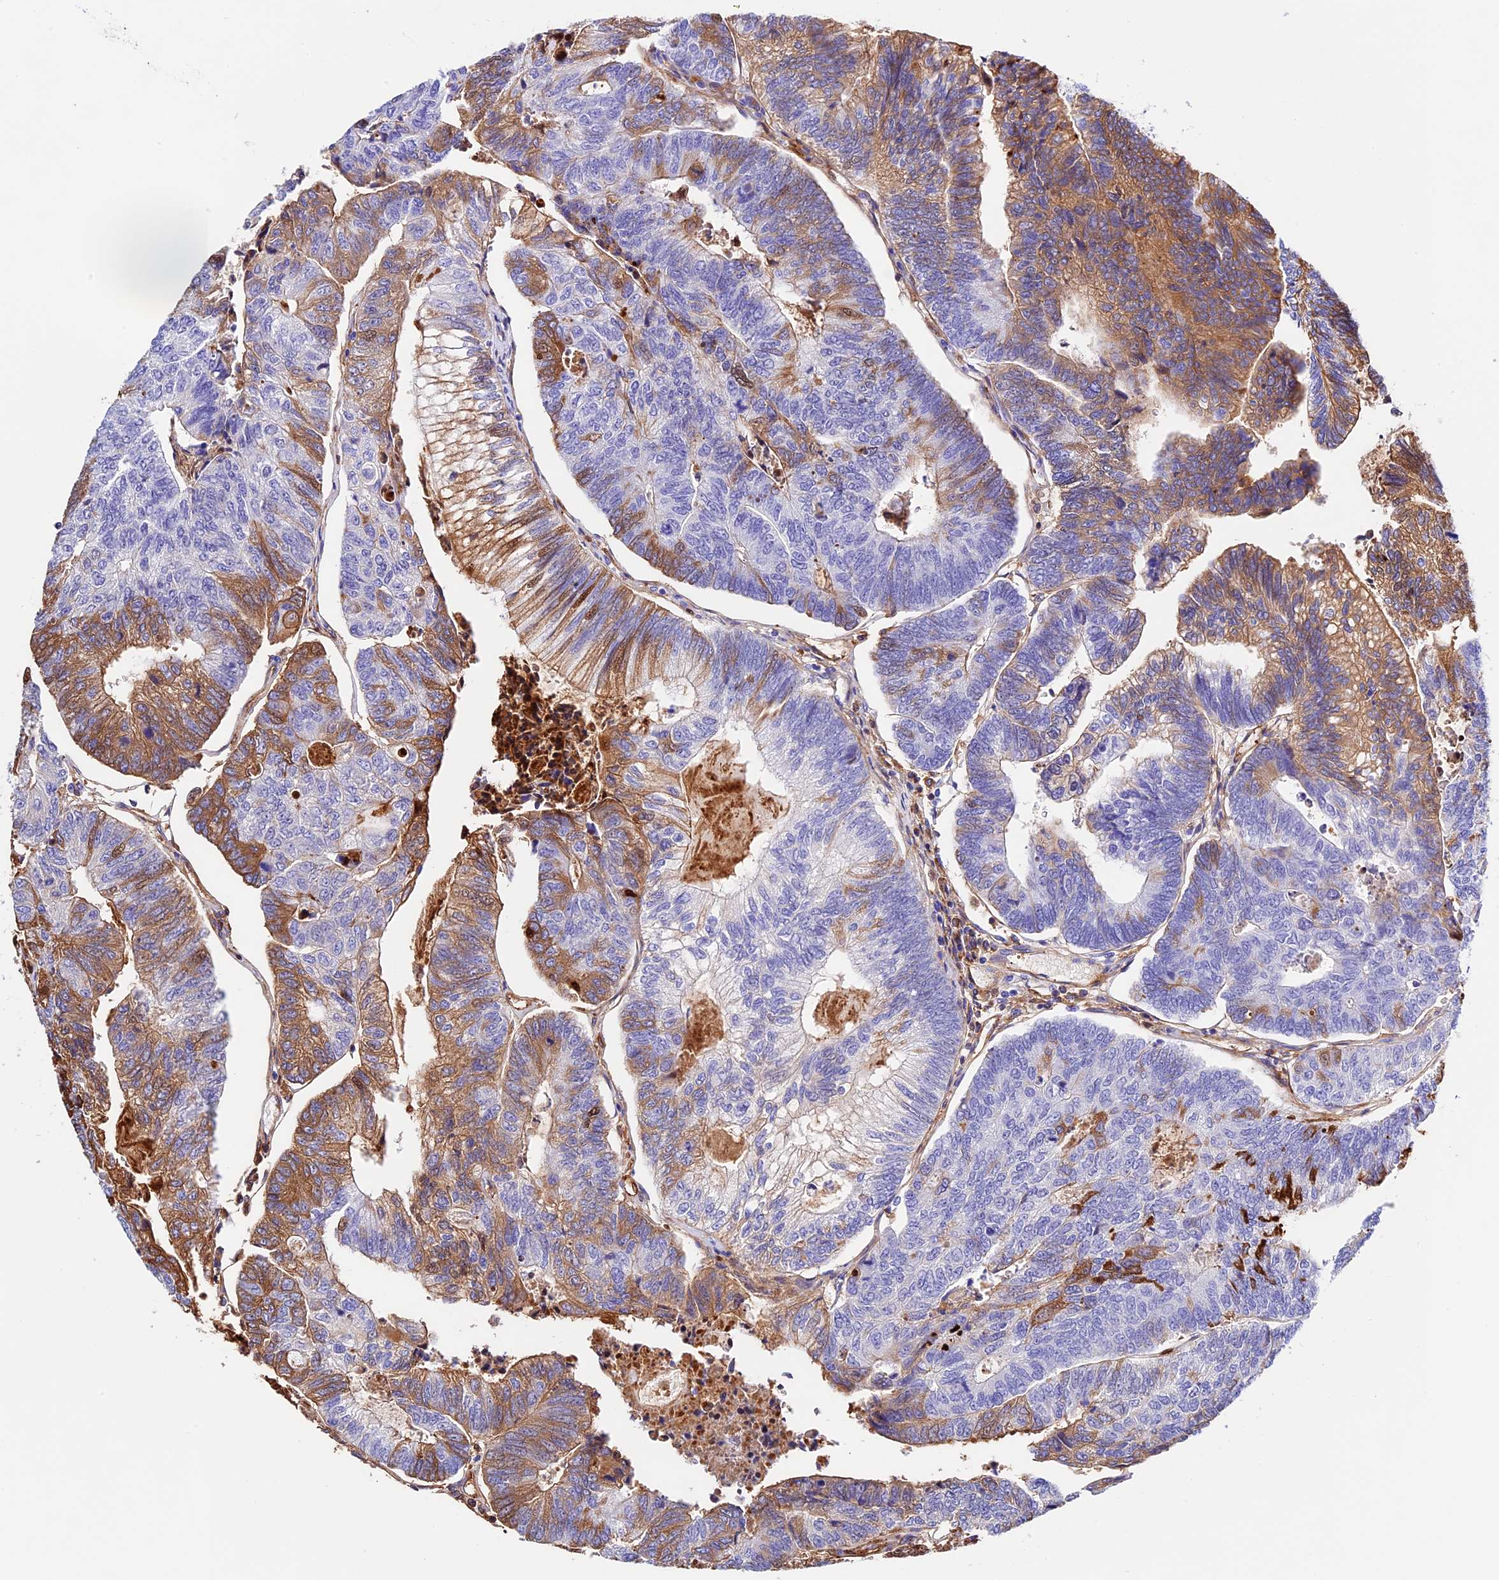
{"staining": {"intensity": "moderate", "quantity": "25%-75%", "location": "cytoplasmic/membranous"}, "tissue": "colorectal cancer", "cell_type": "Tumor cells", "image_type": "cancer", "snomed": [{"axis": "morphology", "description": "Adenocarcinoma, NOS"}, {"axis": "topography", "description": "Colon"}], "caption": "Colorectal cancer tissue demonstrates moderate cytoplasmic/membranous positivity in about 25%-75% of tumor cells, visualized by immunohistochemistry. (brown staining indicates protein expression, while blue staining denotes nuclei).", "gene": "PSG11", "patient": {"sex": "female", "age": 67}}